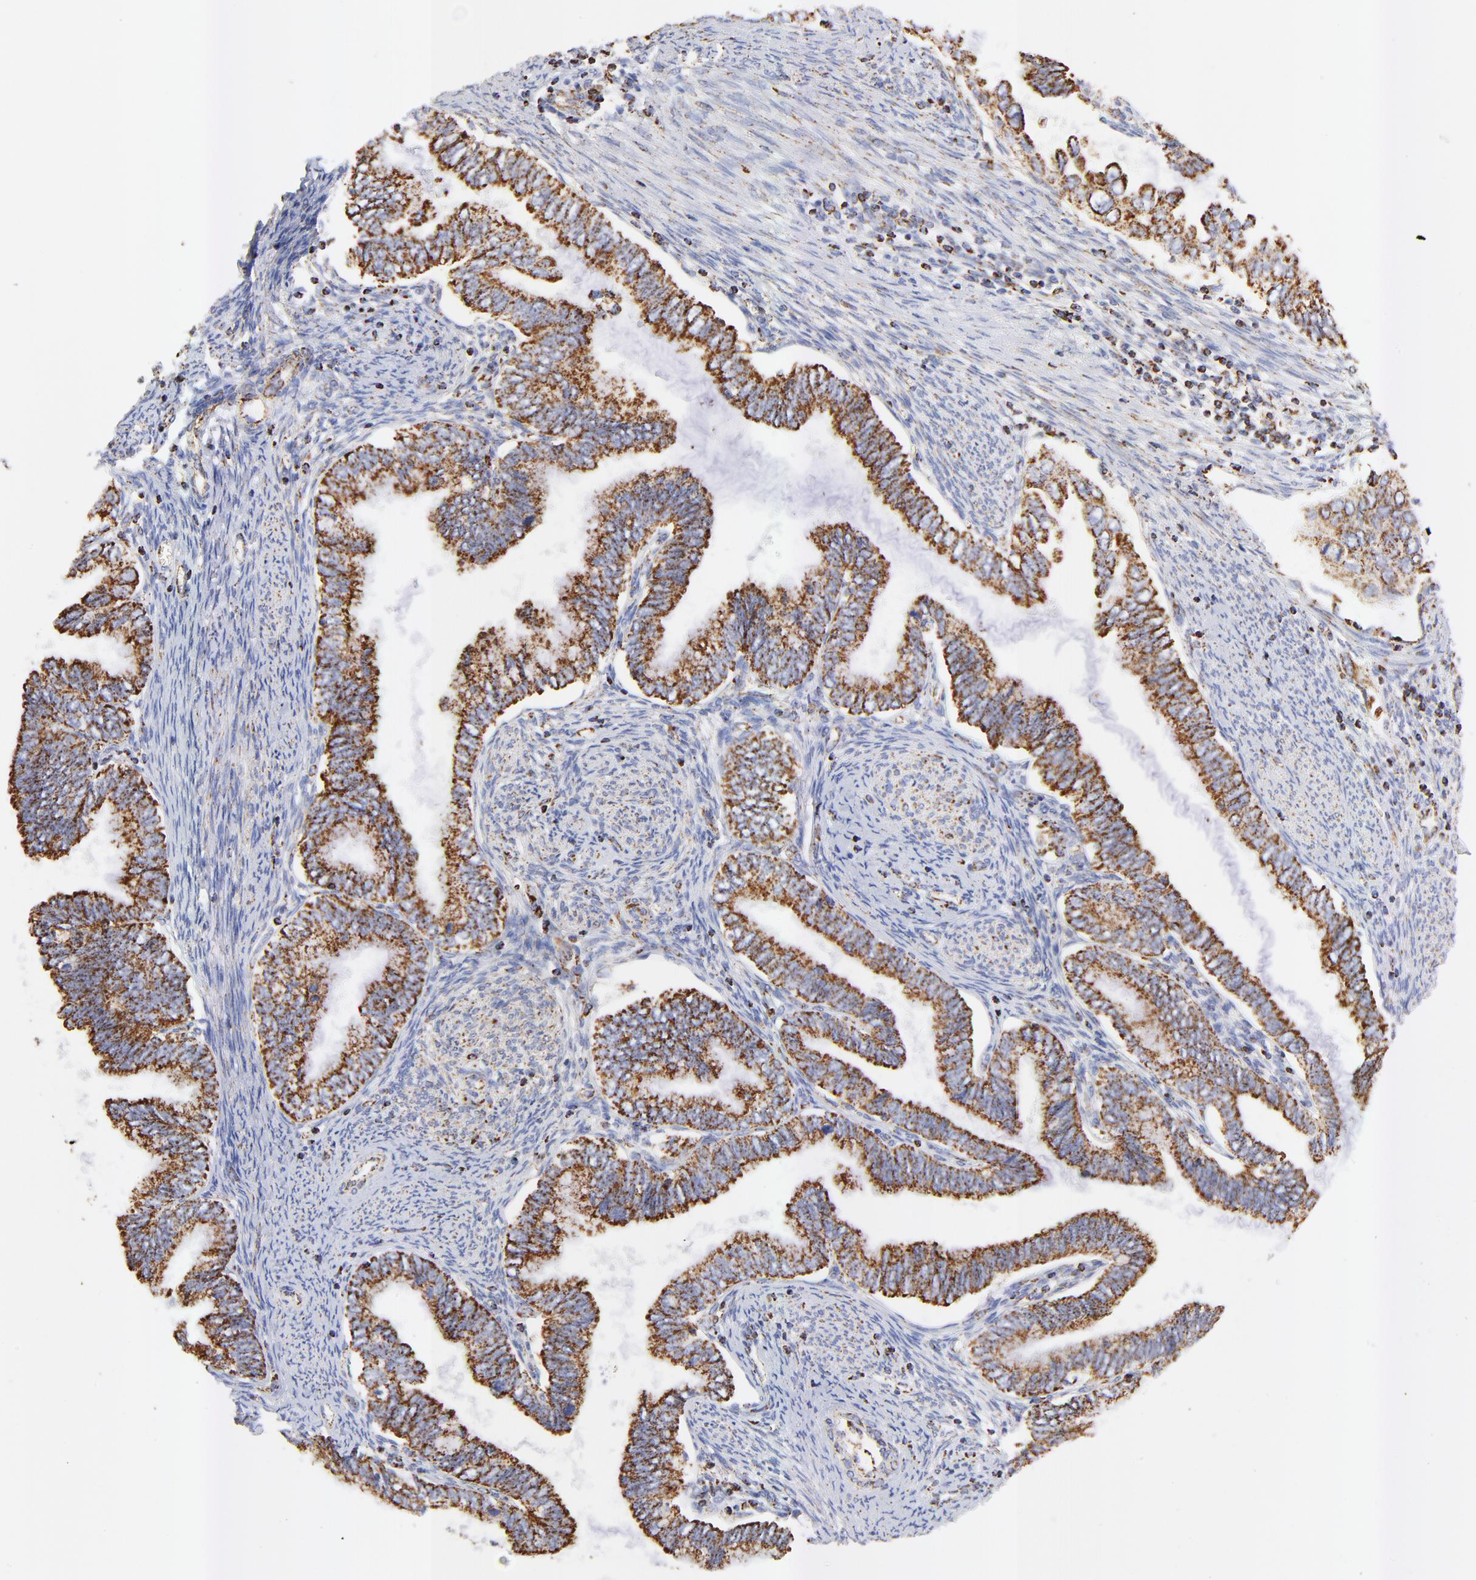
{"staining": {"intensity": "moderate", "quantity": ">75%", "location": "cytoplasmic/membranous"}, "tissue": "cervical cancer", "cell_type": "Tumor cells", "image_type": "cancer", "snomed": [{"axis": "morphology", "description": "Adenocarcinoma, NOS"}, {"axis": "topography", "description": "Cervix"}], "caption": "Human cervical cancer (adenocarcinoma) stained with a brown dye demonstrates moderate cytoplasmic/membranous positive expression in approximately >75% of tumor cells.", "gene": "COX4I1", "patient": {"sex": "female", "age": 49}}